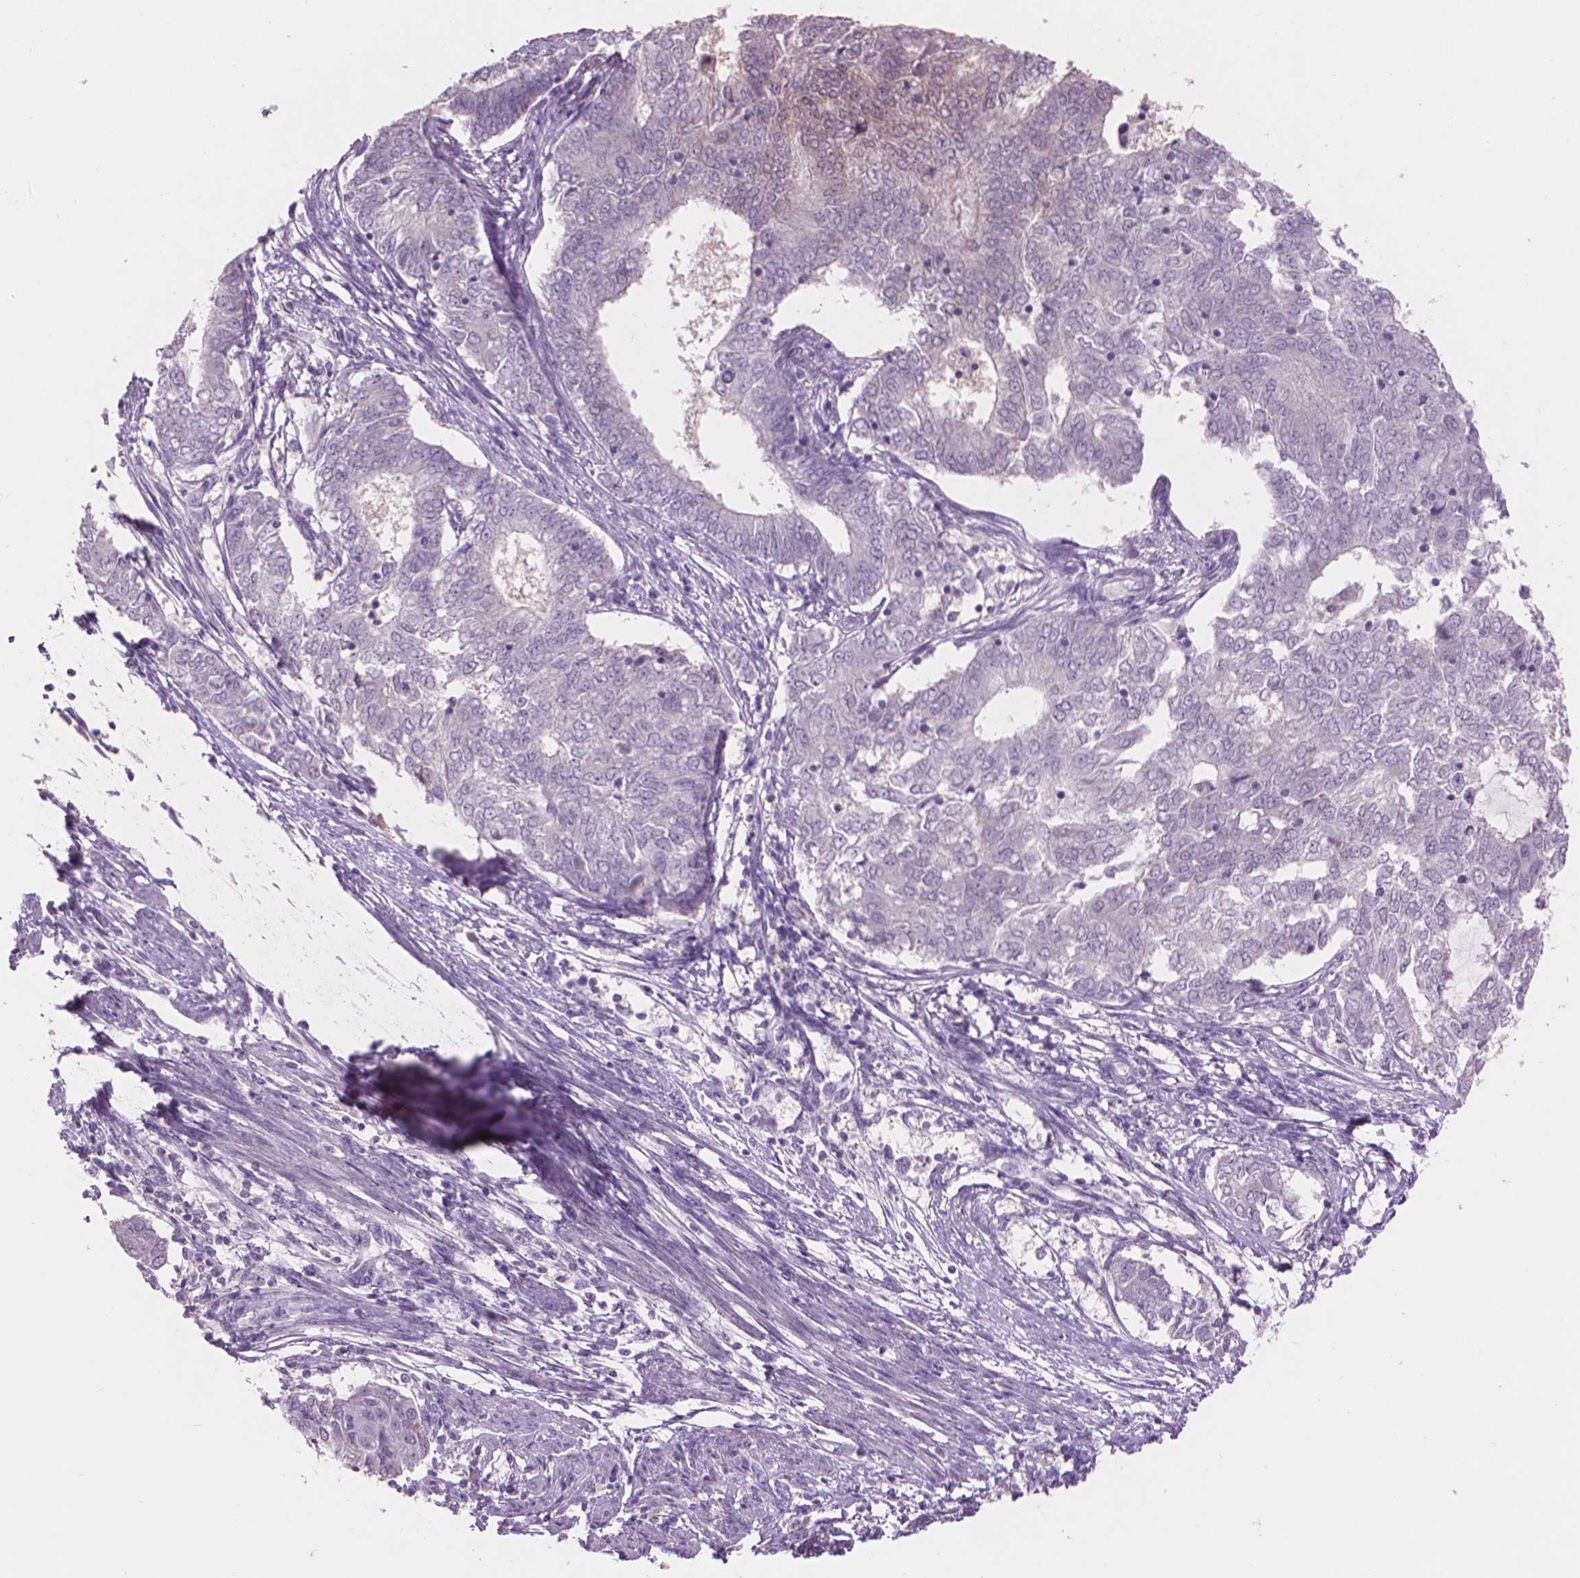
{"staining": {"intensity": "negative", "quantity": "none", "location": "none"}, "tissue": "endometrial cancer", "cell_type": "Tumor cells", "image_type": "cancer", "snomed": [{"axis": "morphology", "description": "Adenocarcinoma, NOS"}, {"axis": "topography", "description": "Endometrium"}], "caption": "A high-resolution image shows IHC staining of adenocarcinoma (endometrial), which displays no significant positivity in tumor cells. The staining was performed using DAB (3,3'-diaminobenzidine) to visualize the protein expression in brown, while the nuclei were stained in blue with hematoxylin (Magnification: 20x).", "gene": "ENO2", "patient": {"sex": "female", "age": 62}}